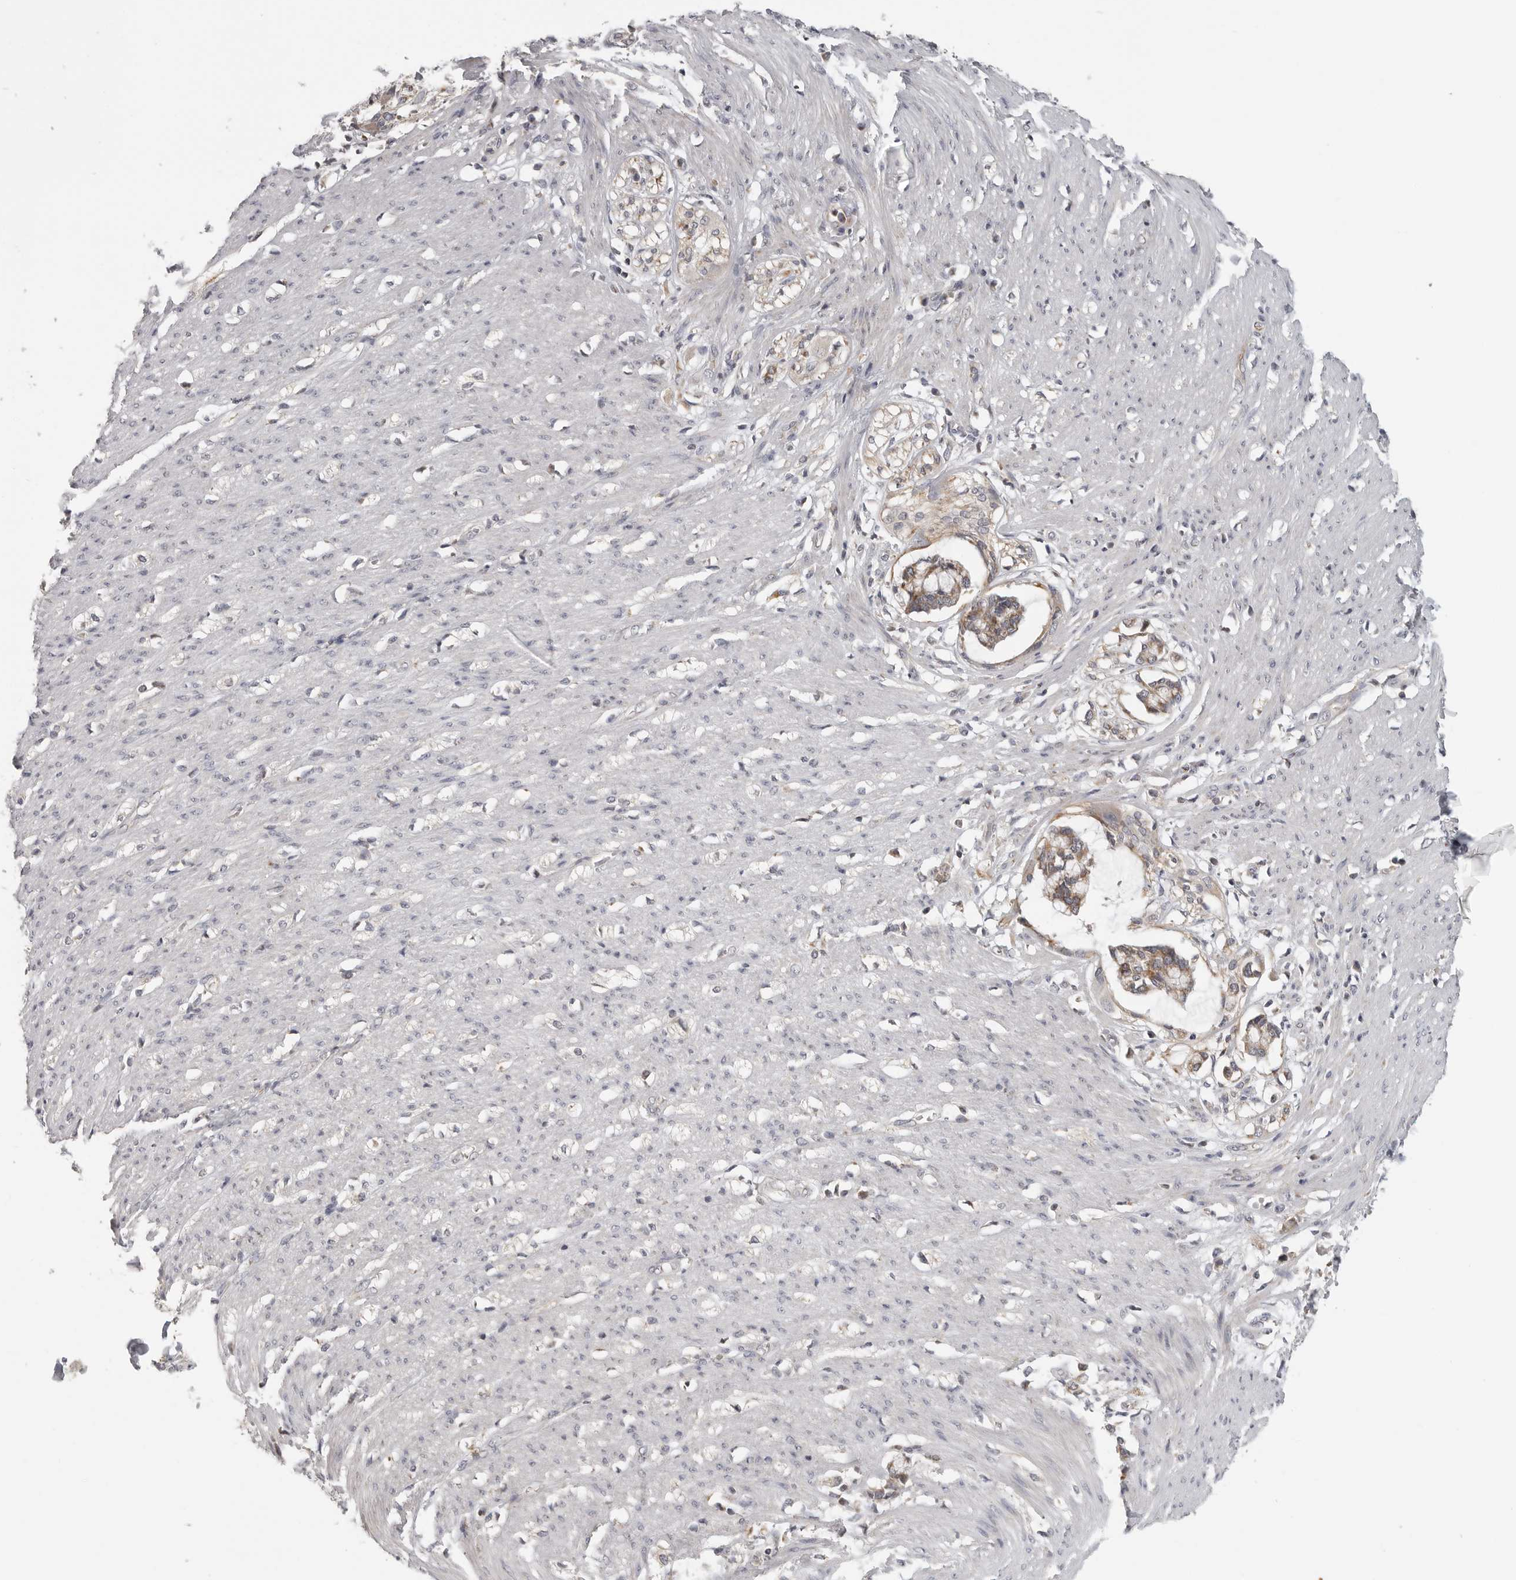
{"staining": {"intensity": "negative", "quantity": "none", "location": "none"}, "tissue": "smooth muscle", "cell_type": "Smooth muscle cells", "image_type": "normal", "snomed": [{"axis": "morphology", "description": "Normal tissue, NOS"}, {"axis": "morphology", "description": "Adenocarcinoma, NOS"}, {"axis": "topography", "description": "Colon"}, {"axis": "topography", "description": "Peripheral nerve tissue"}], "caption": "Smooth muscle was stained to show a protein in brown. There is no significant staining in smooth muscle cells. (DAB (3,3'-diaminobenzidine) immunohistochemistry (IHC), high magnification).", "gene": "RXFP3", "patient": {"sex": "male", "age": 14}}